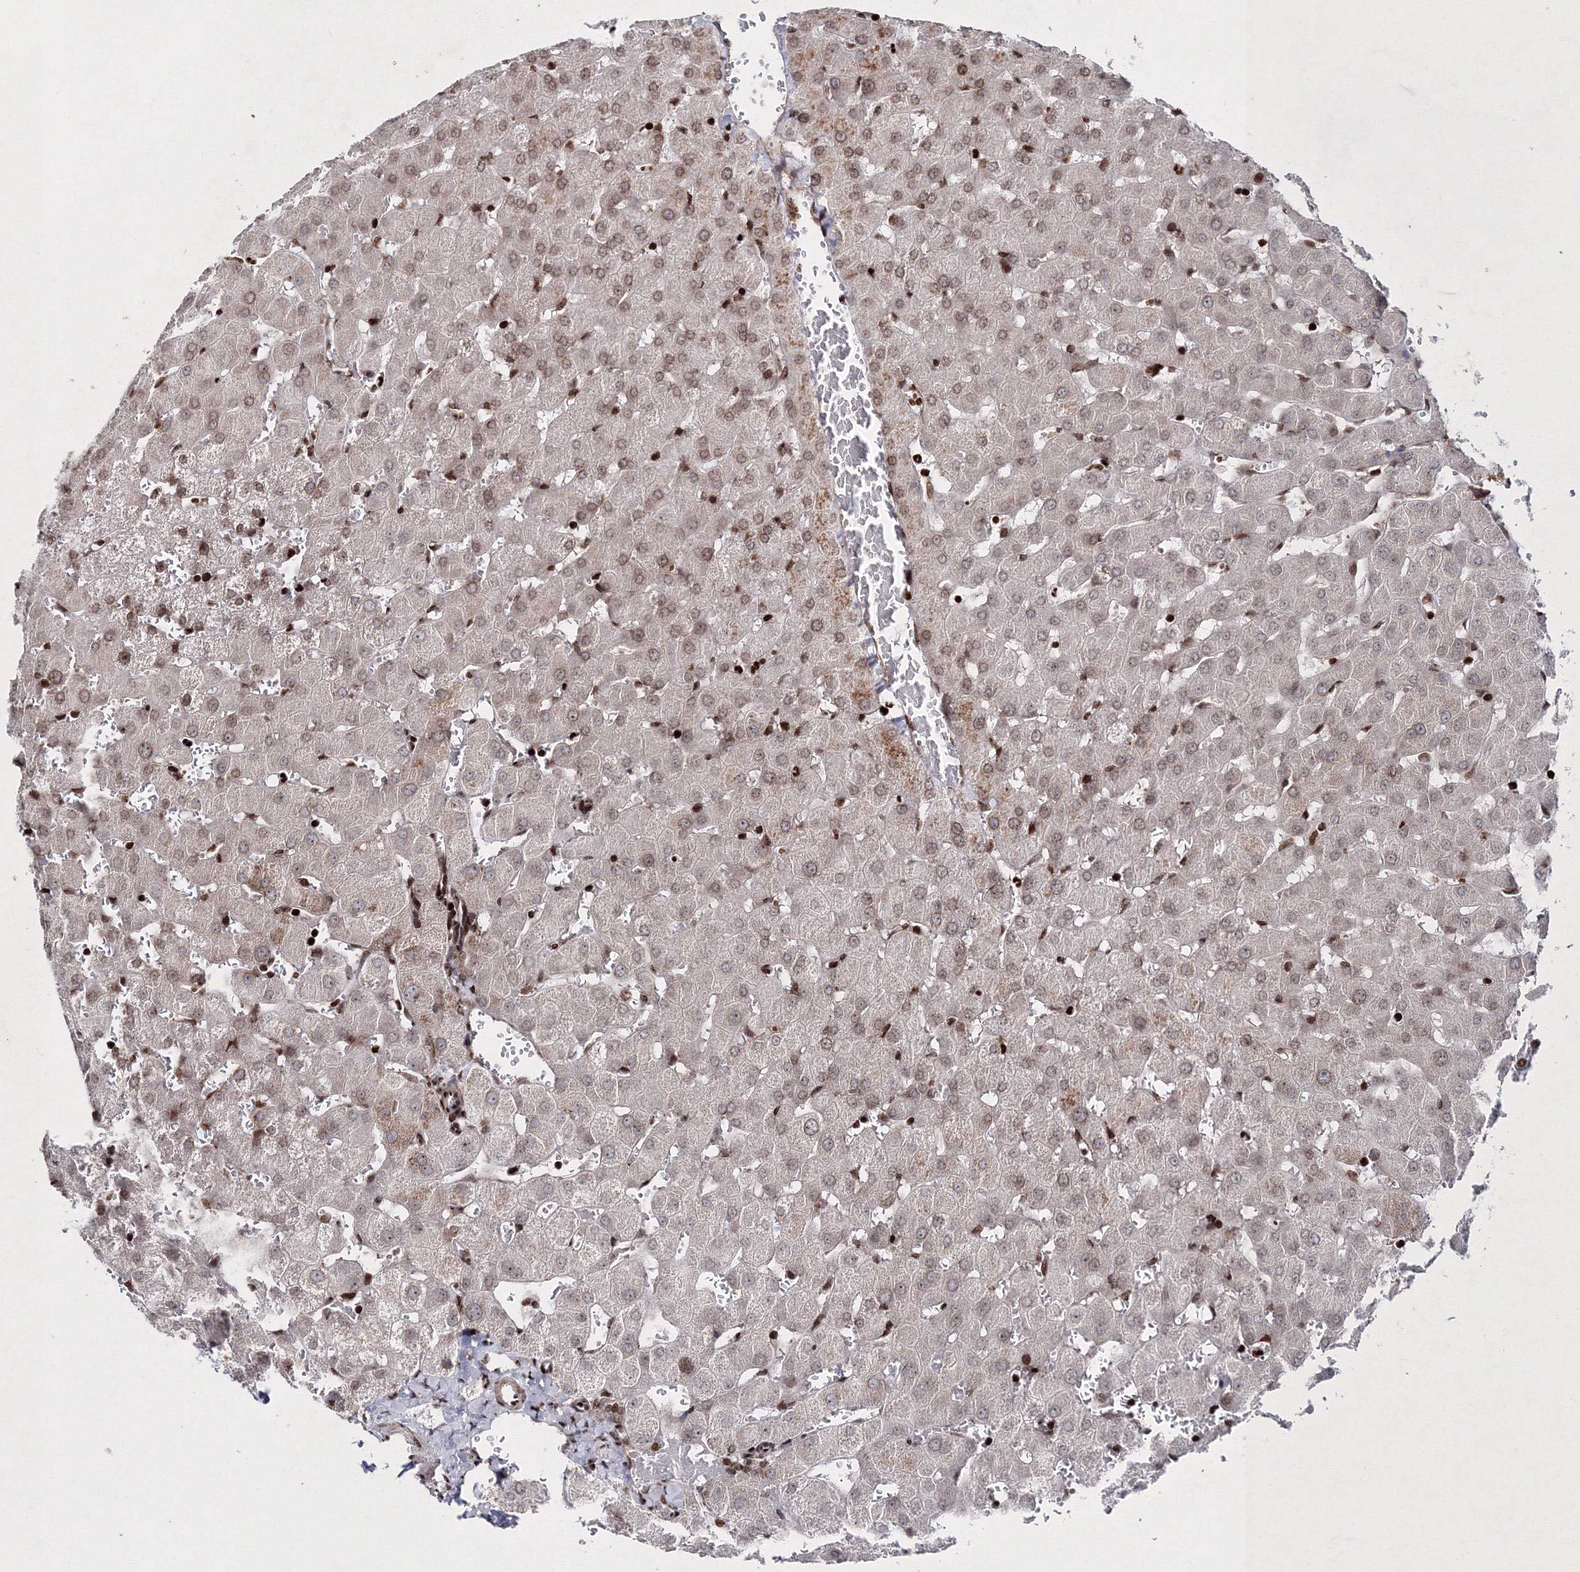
{"staining": {"intensity": "weak", "quantity": ">75%", "location": "nuclear"}, "tissue": "liver", "cell_type": "Cholangiocytes", "image_type": "normal", "snomed": [{"axis": "morphology", "description": "Normal tissue, NOS"}, {"axis": "topography", "description": "Liver"}], "caption": "This histopathology image shows immunohistochemistry (IHC) staining of unremarkable liver, with low weak nuclear positivity in approximately >75% of cholangiocytes.", "gene": "SMIM29", "patient": {"sex": "female", "age": 63}}